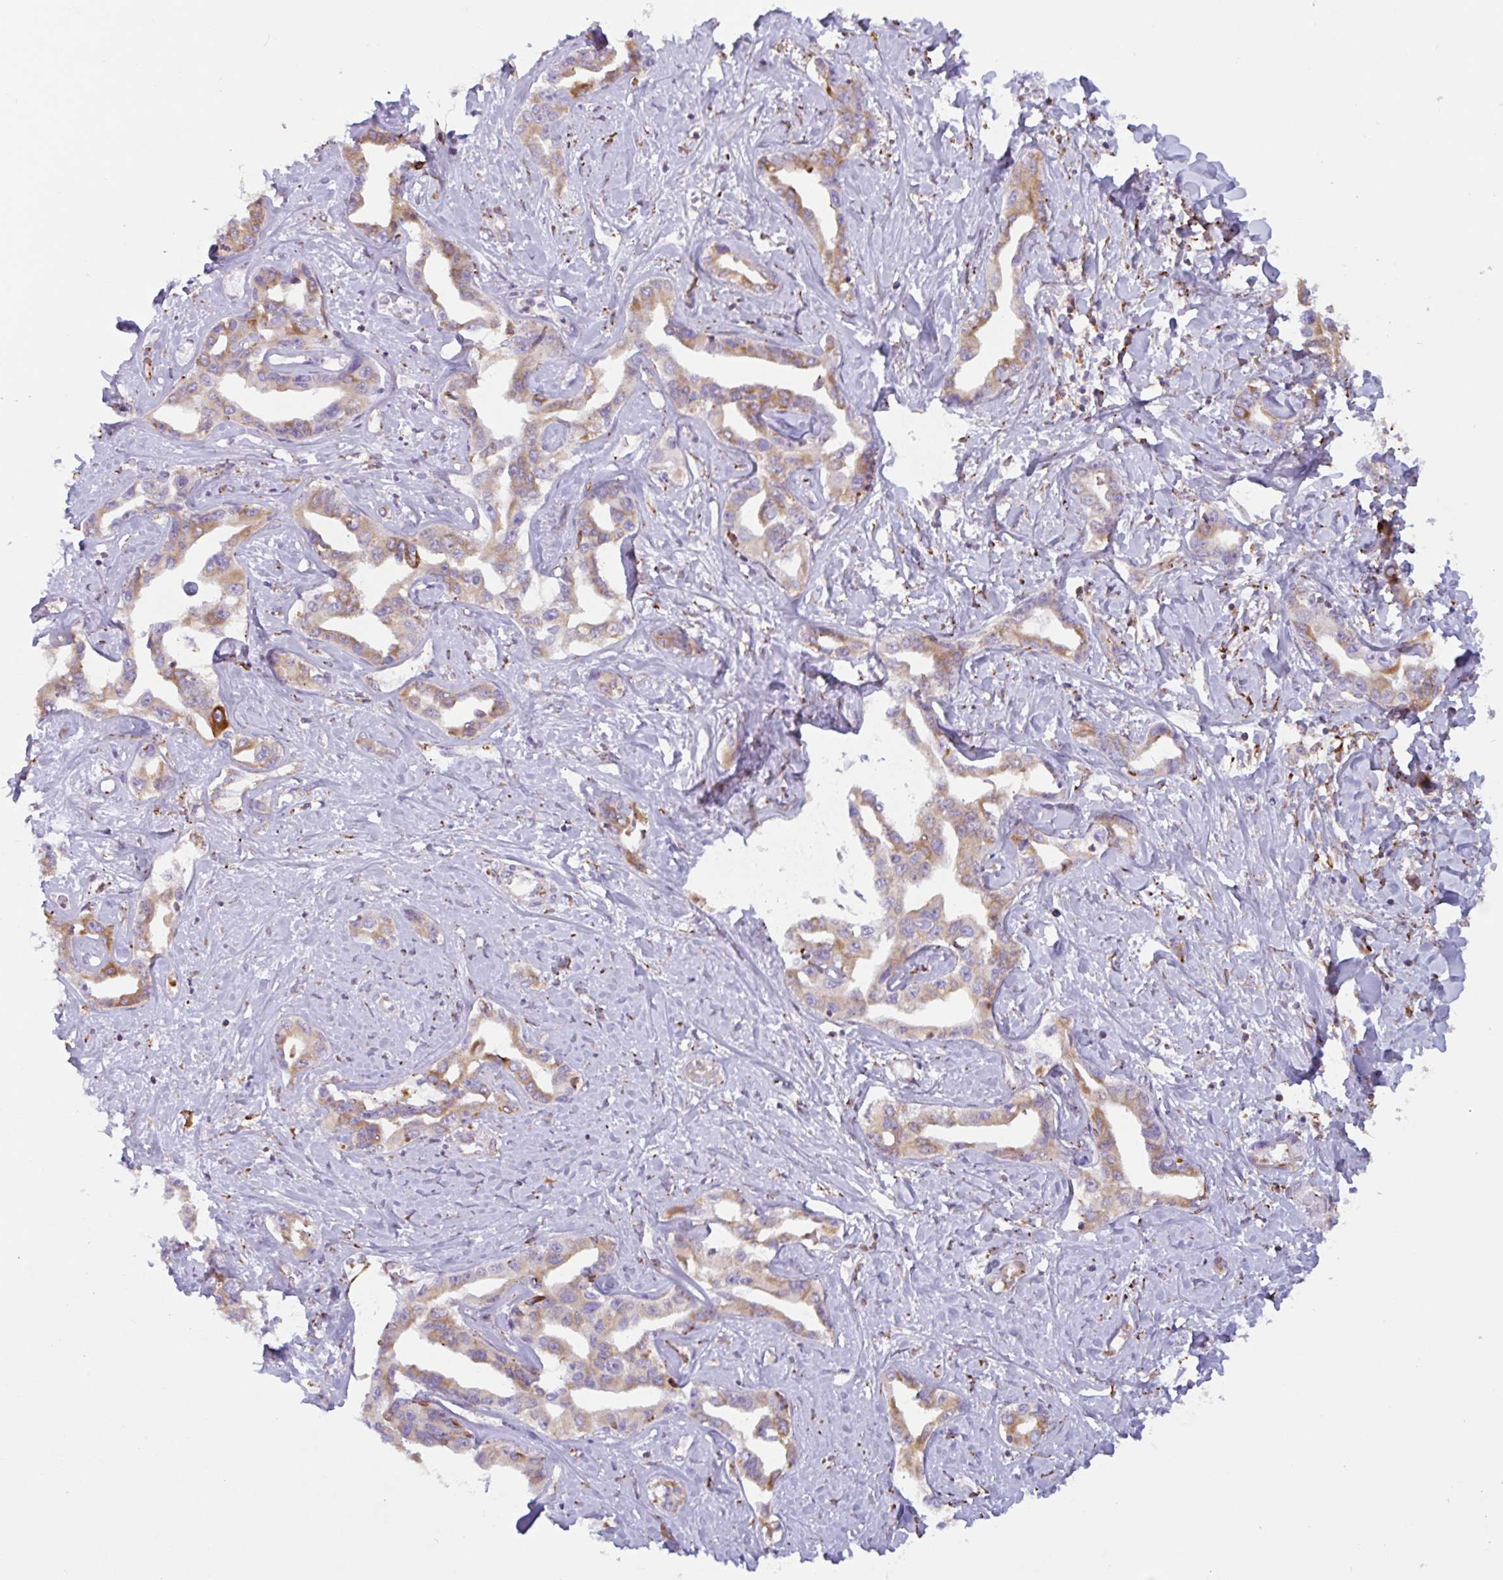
{"staining": {"intensity": "weak", "quantity": ">75%", "location": "cytoplasmic/membranous"}, "tissue": "liver cancer", "cell_type": "Tumor cells", "image_type": "cancer", "snomed": [{"axis": "morphology", "description": "Cholangiocarcinoma"}, {"axis": "topography", "description": "Liver"}], "caption": "The micrograph shows immunohistochemical staining of liver cancer. There is weak cytoplasmic/membranous positivity is identified in about >75% of tumor cells.", "gene": "DOK4", "patient": {"sex": "male", "age": 59}}